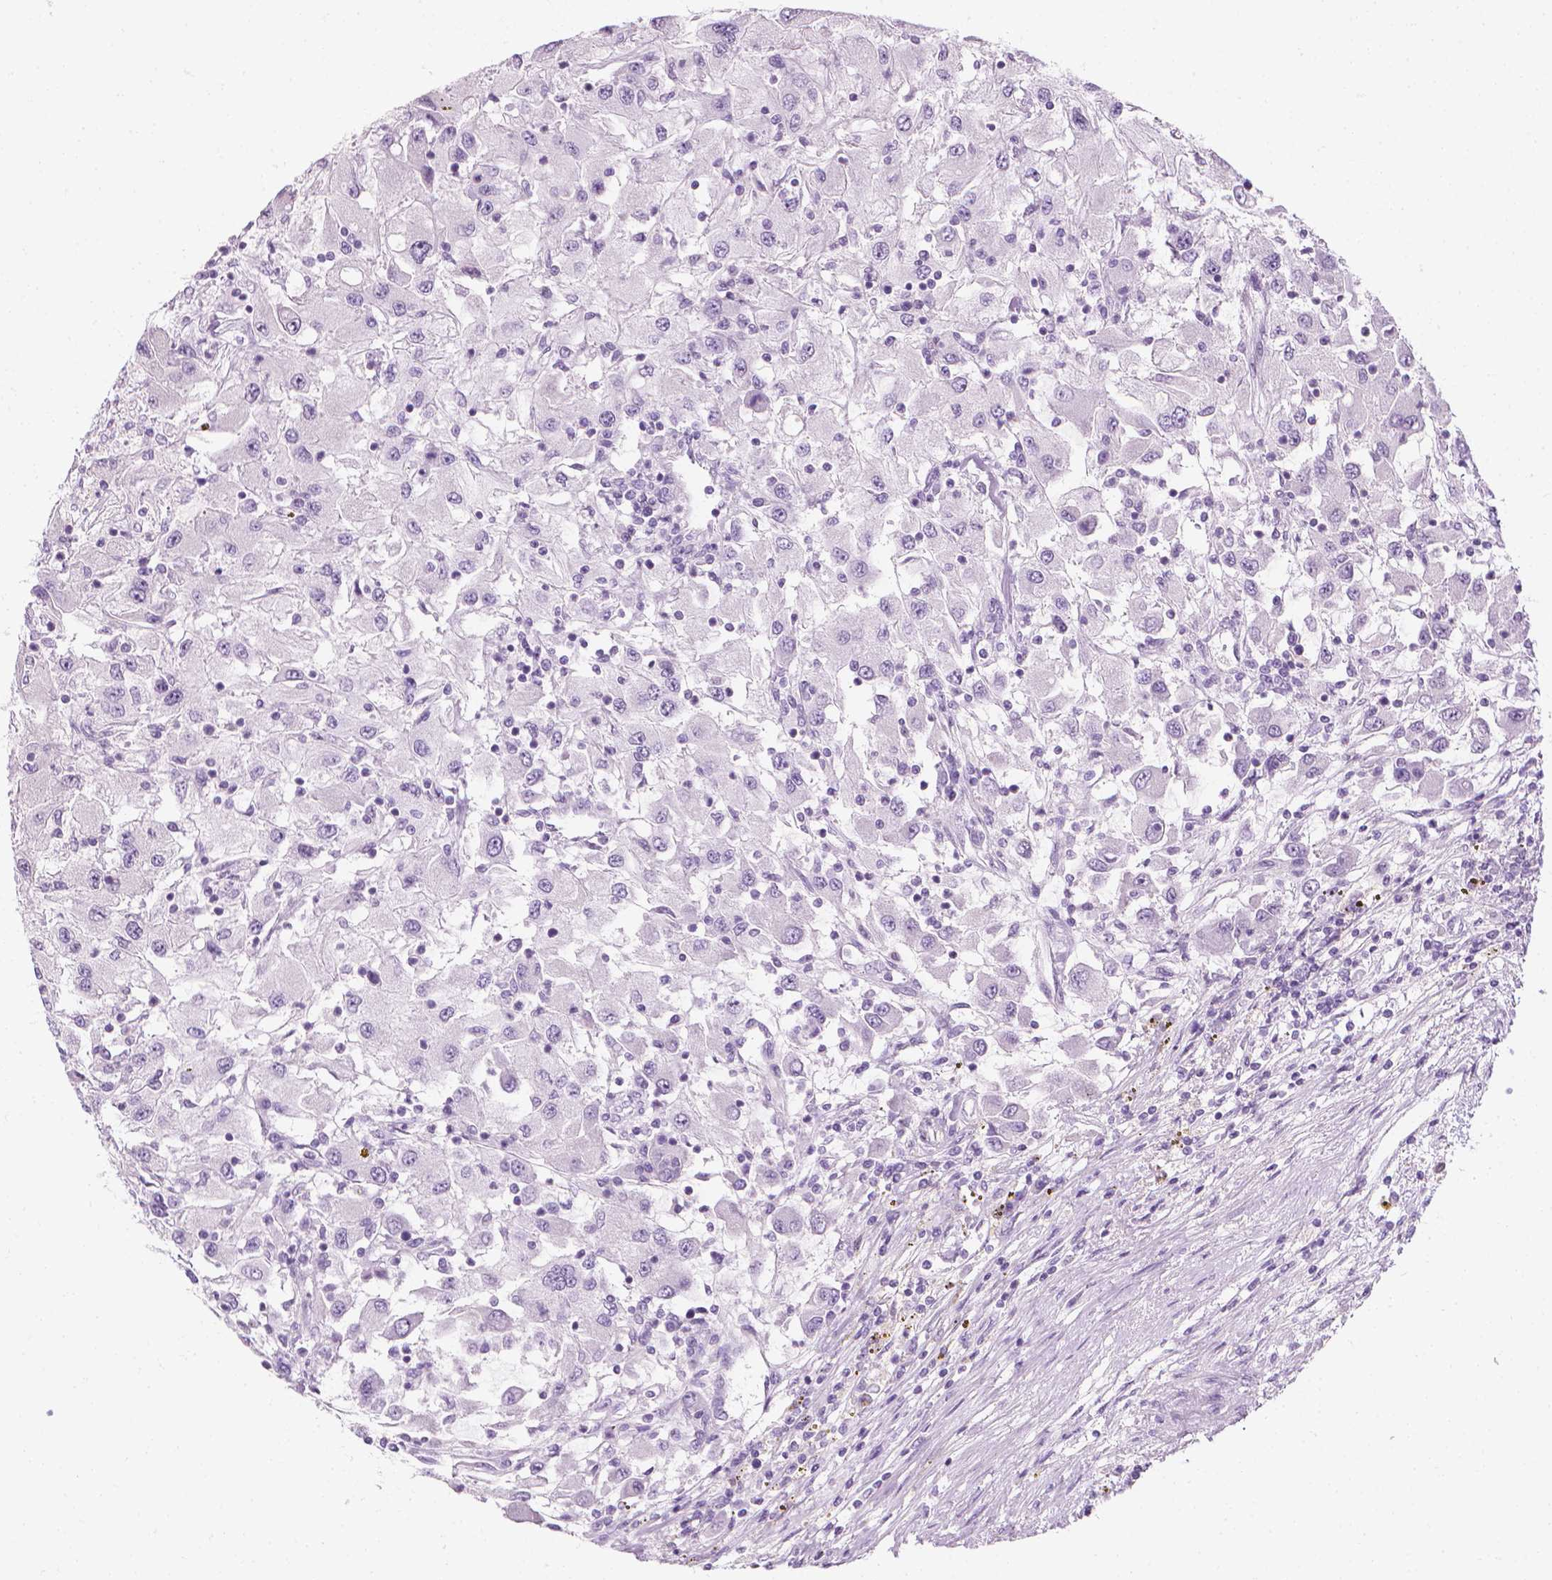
{"staining": {"intensity": "negative", "quantity": "none", "location": "none"}, "tissue": "renal cancer", "cell_type": "Tumor cells", "image_type": "cancer", "snomed": [{"axis": "morphology", "description": "Adenocarcinoma, NOS"}, {"axis": "topography", "description": "Kidney"}], "caption": "The image reveals no staining of tumor cells in renal cancer.", "gene": "DCAF8L1", "patient": {"sex": "female", "age": 67}}